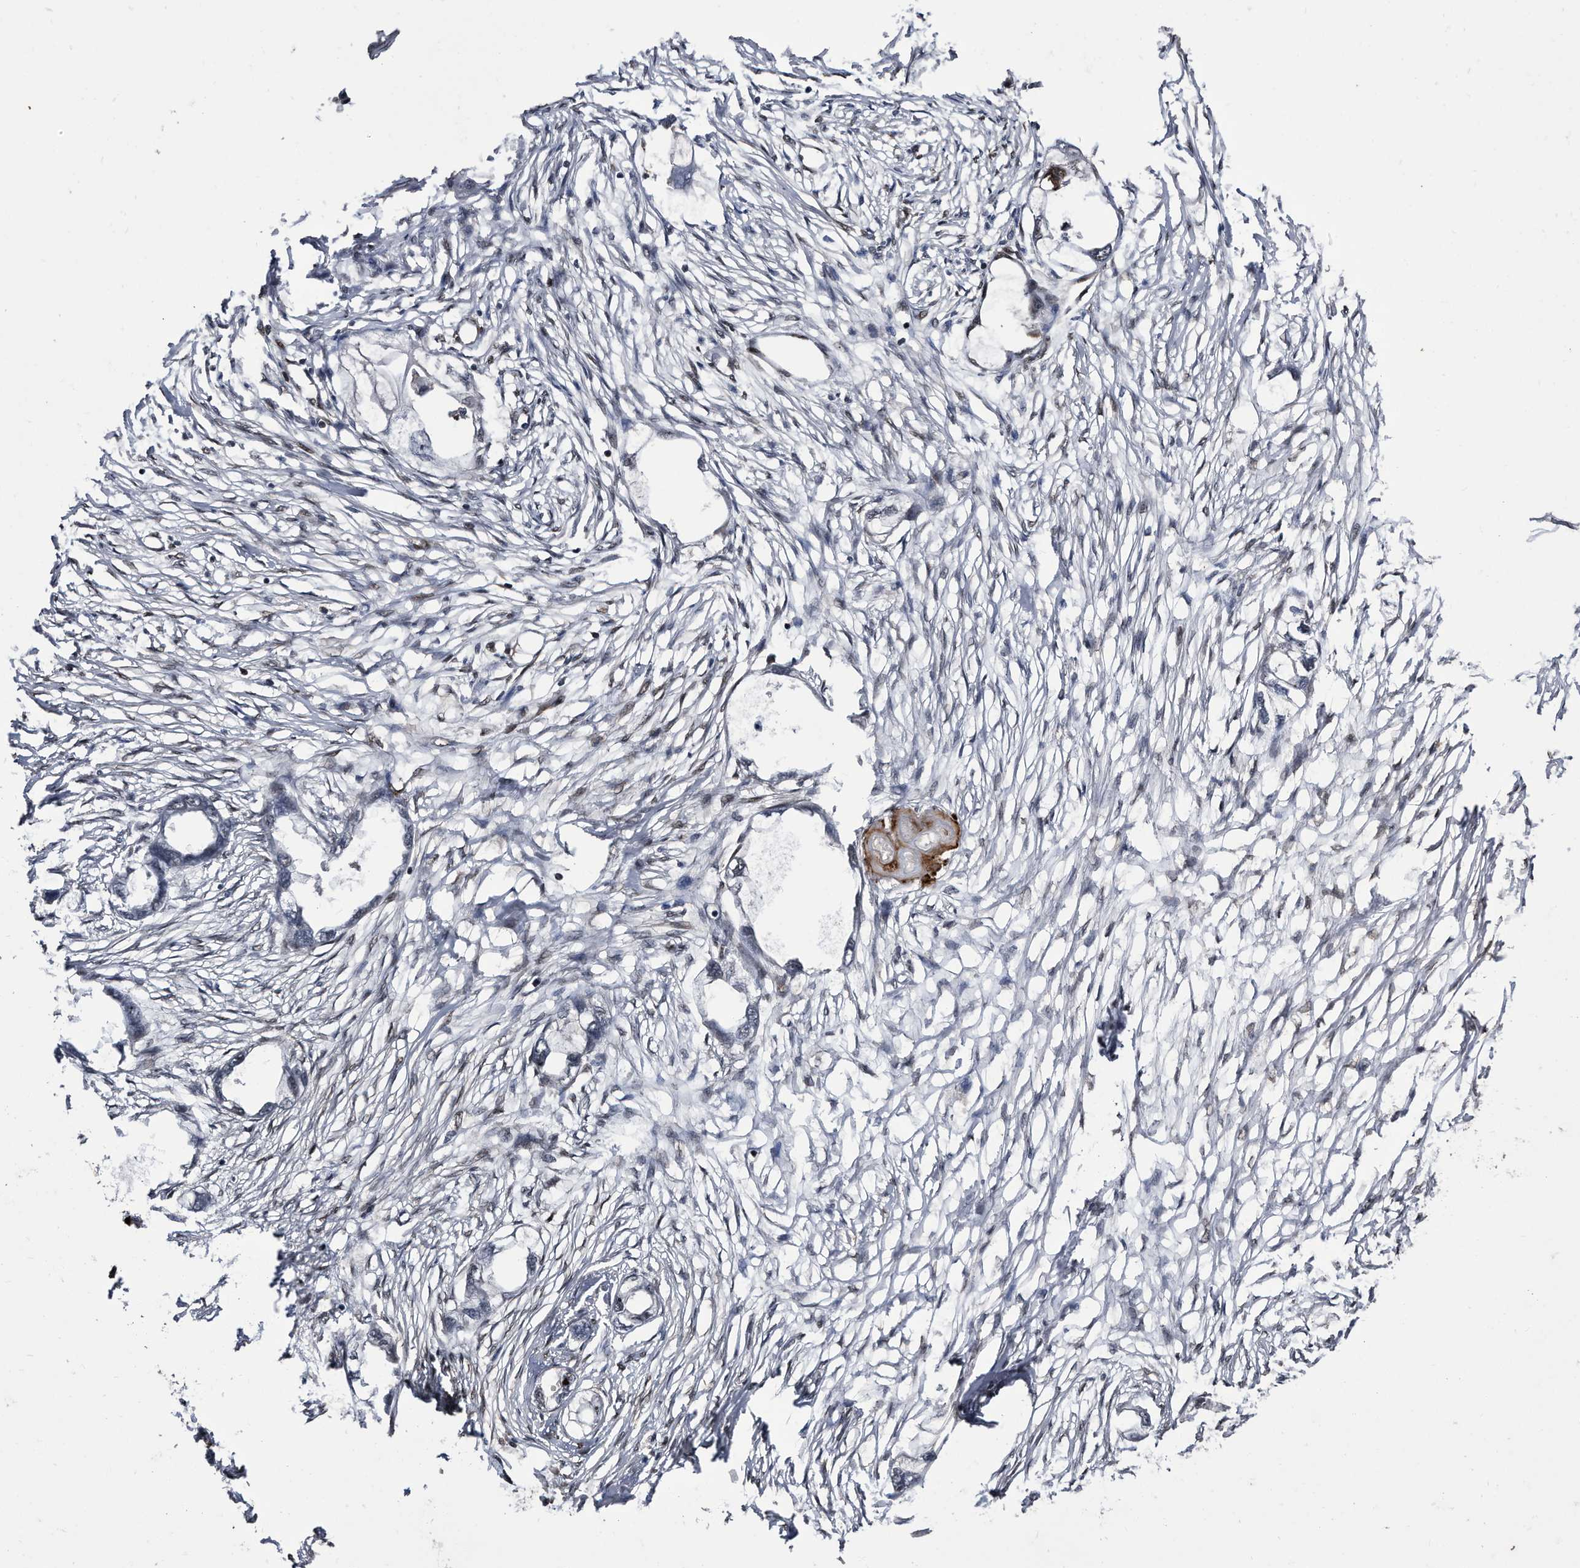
{"staining": {"intensity": "negative", "quantity": "none", "location": "none"}, "tissue": "endometrial cancer", "cell_type": "Tumor cells", "image_type": "cancer", "snomed": [{"axis": "morphology", "description": "Adenocarcinoma, NOS"}, {"axis": "morphology", "description": "Adenocarcinoma, metastatic, NOS"}, {"axis": "topography", "description": "Adipose tissue"}, {"axis": "topography", "description": "Endometrium"}], "caption": "Immunohistochemistry (IHC) micrograph of neoplastic tissue: endometrial cancer stained with DAB (3,3'-diaminobenzidine) reveals no significant protein expression in tumor cells.", "gene": "RAD23B", "patient": {"sex": "female", "age": 67}}